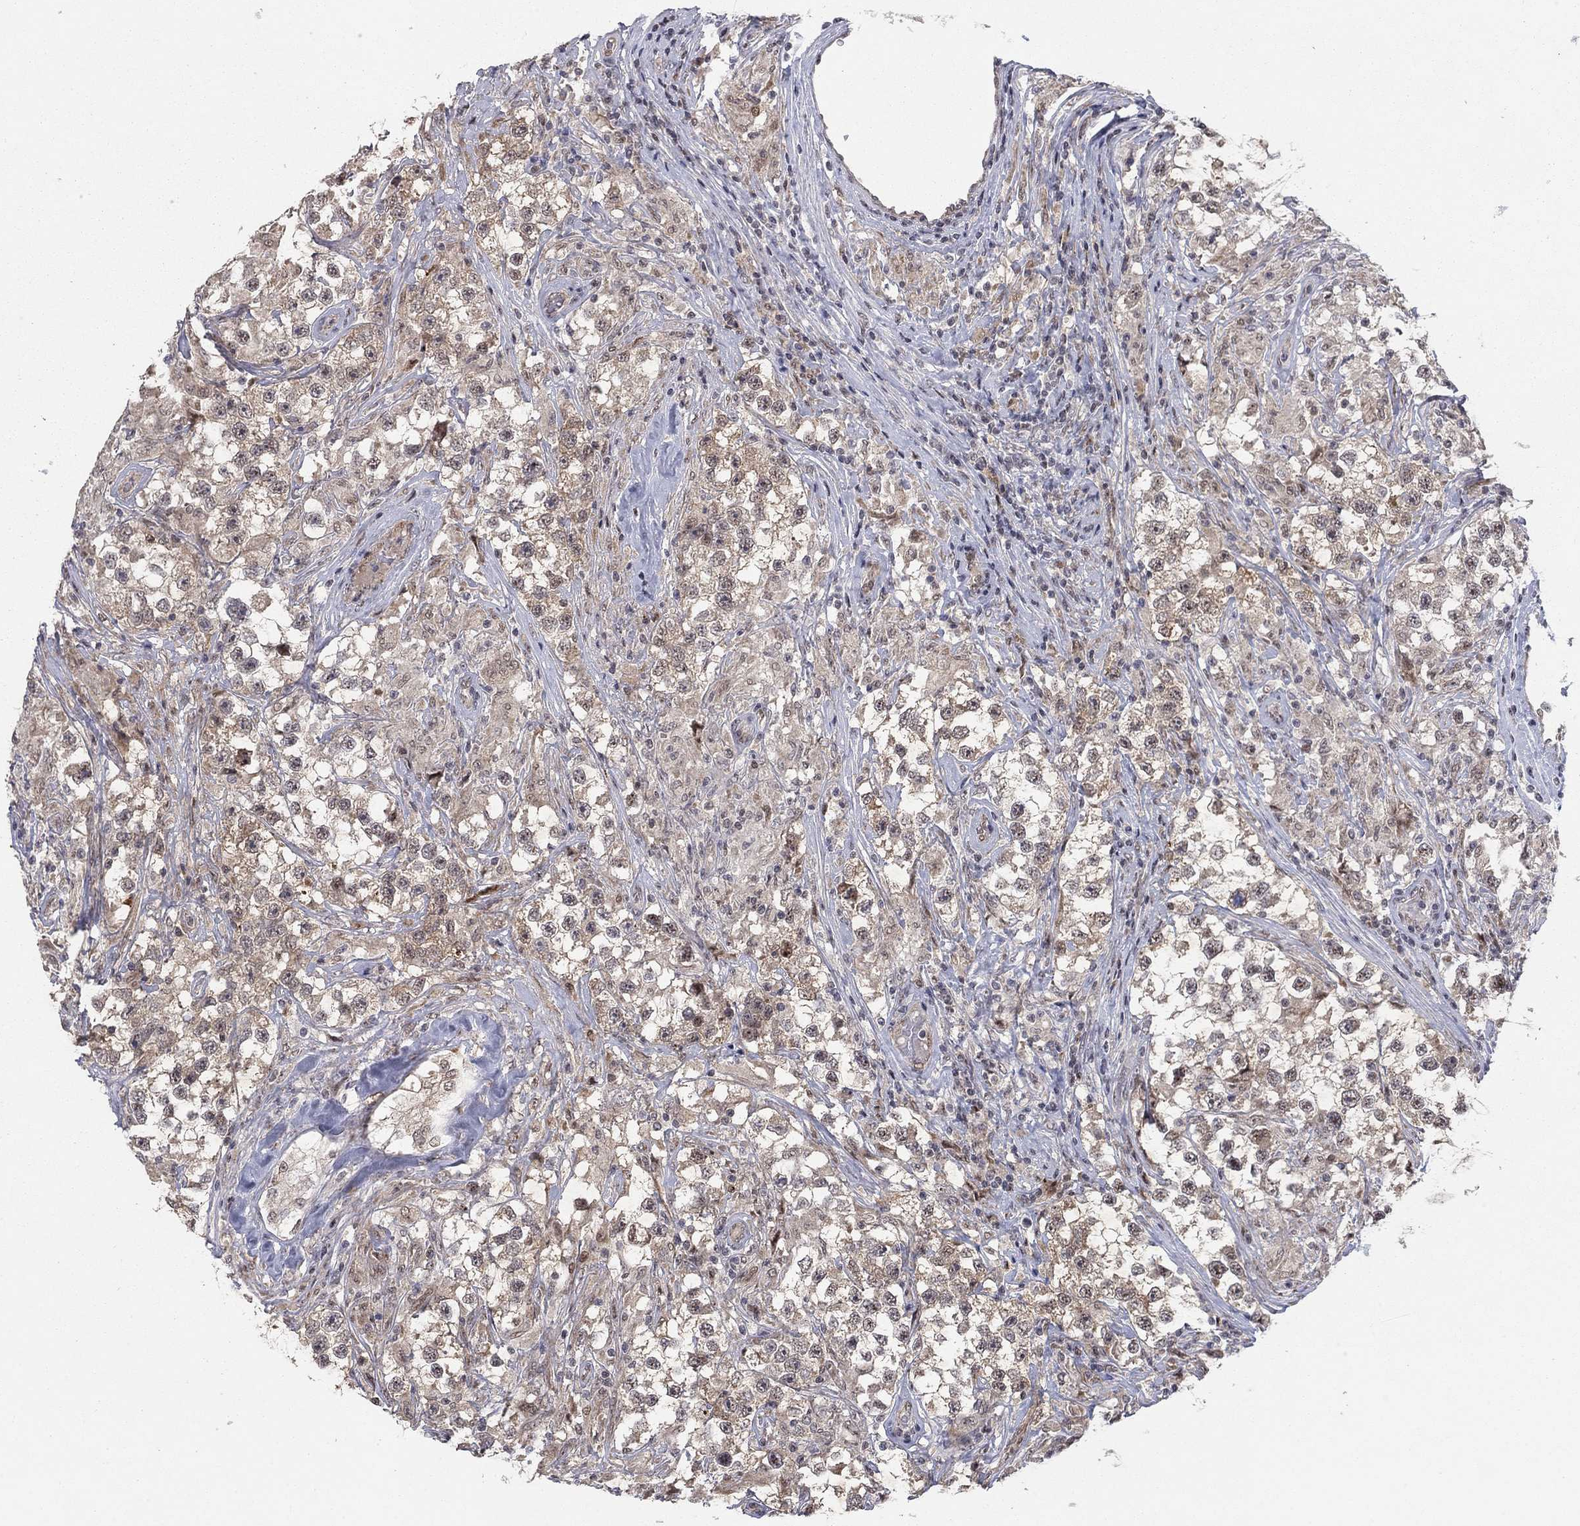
{"staining": {"intensity": "moderate", "quantity": ">75%", "location": "cytoplasmic/membranous"}, "tissue": "testis cancer", "cell_type": "Tumor cells", "image_type": "cancer", "snomed": [{"axis": "morphology", "description": "Seminoma, NOS"}, {"axis": "topography", "description": "Testis"}], "caption": "Protein staining exhibits moderate cytoplasmic/membranous positivity in about >75% of tumor cells in seminoma (testis).", "gene": "ZNF395", "patient": {"sex": "male", "age": 46}}